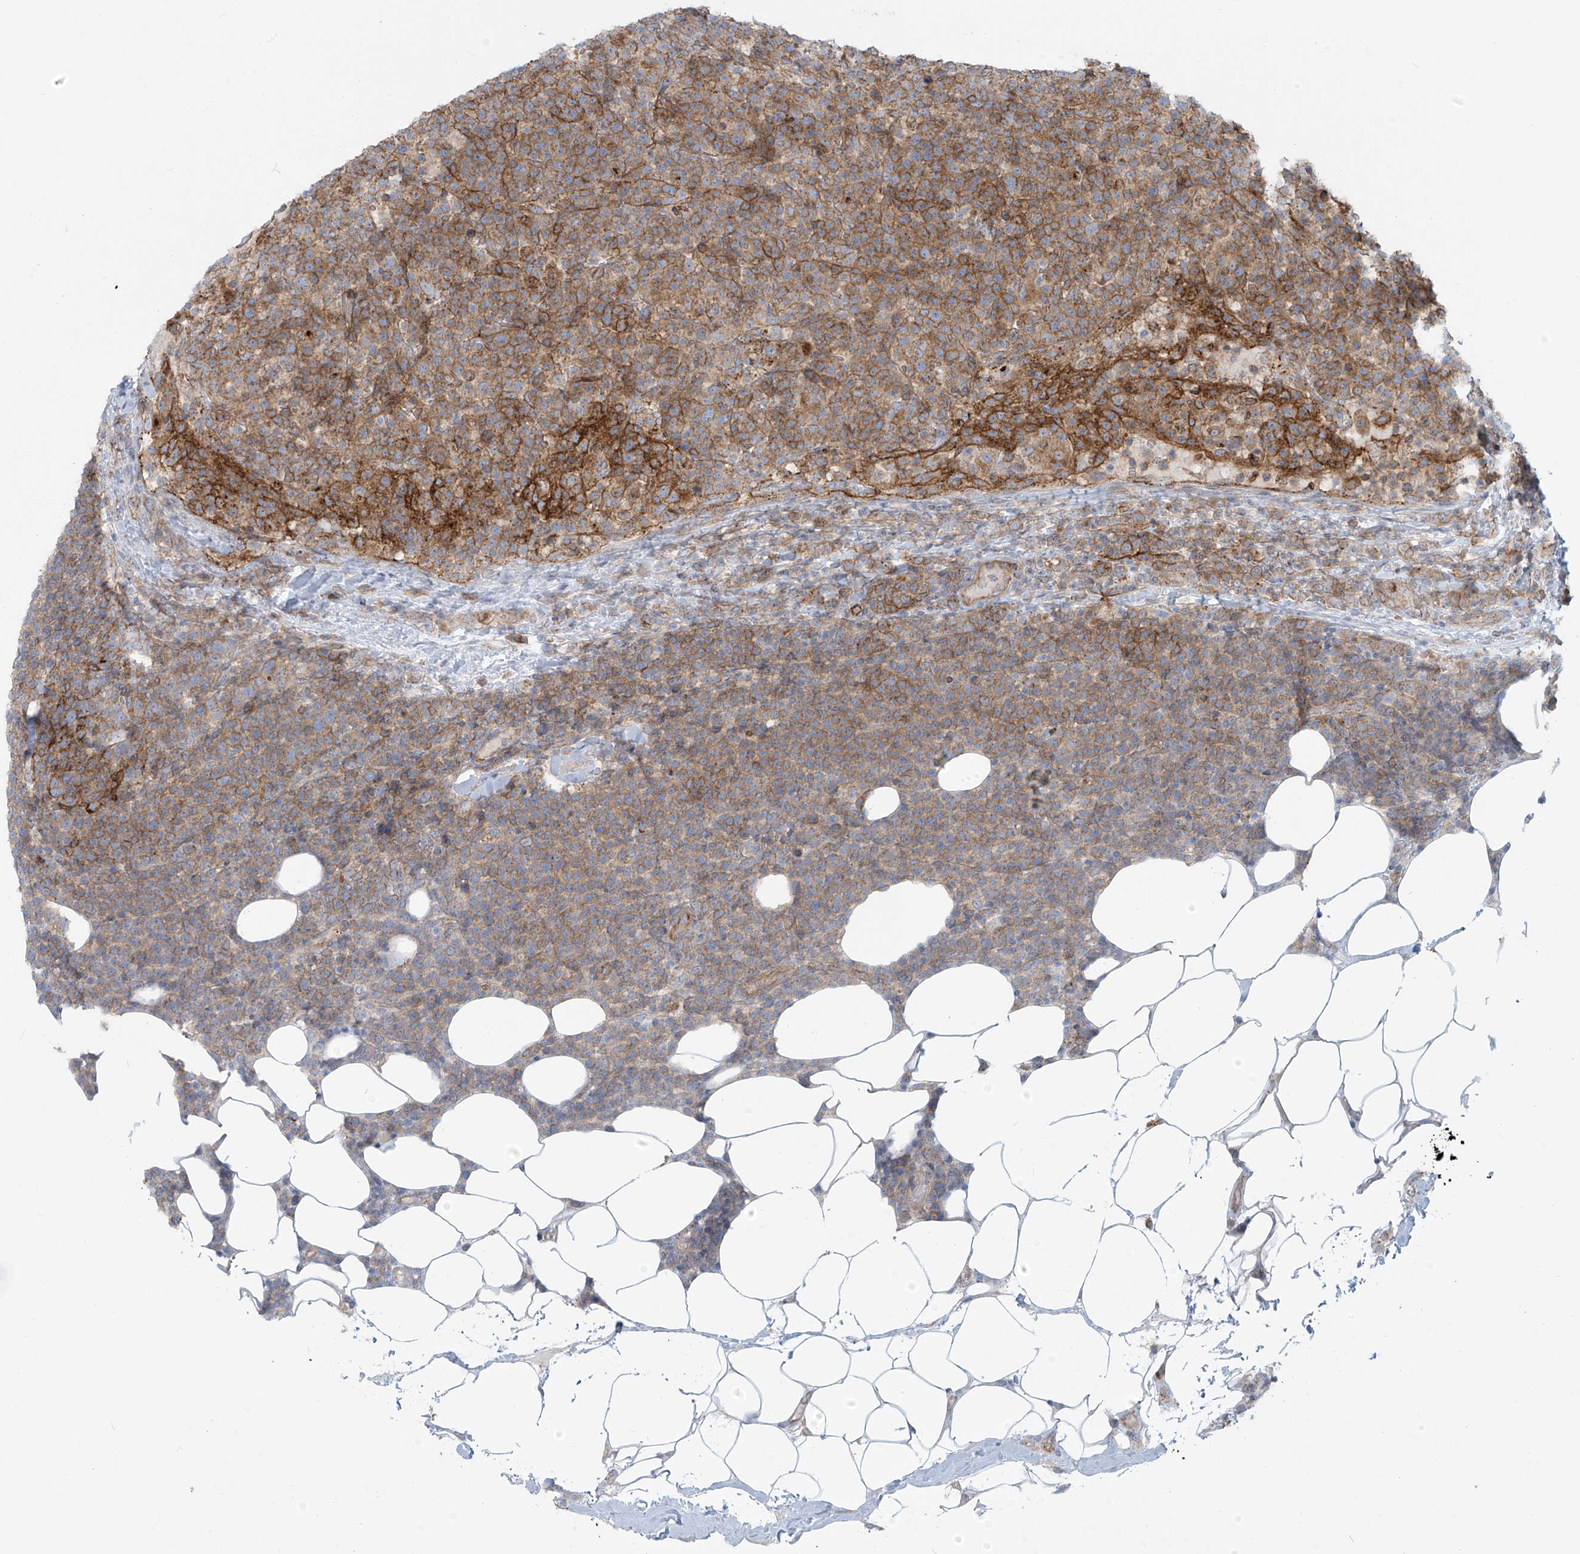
{"staining": {"intensity": "moderate", "quantity": "25%-75%", "location": "cytoplasmic/membranous"}, "tissue": "lymphoma", "cell_type": "Tumor cells", "image_type": "cancer", "snomed": [{"axis": "morphology", "description": "Malignant lymphoma, non-Hodgkin's type, High grade"}, {"axis": "topography", "description": "Lymph node"}], "caption": "Protein staining reveals moderate cytoplasmic/membranous positivity in about 25%-75% of tumor cells in lymphoma. Ihc stains the protein of interest in brown and the nuclei are stained blue.", "gene": "LZTS3", "patient": {"sex": "male", "age": 61}}